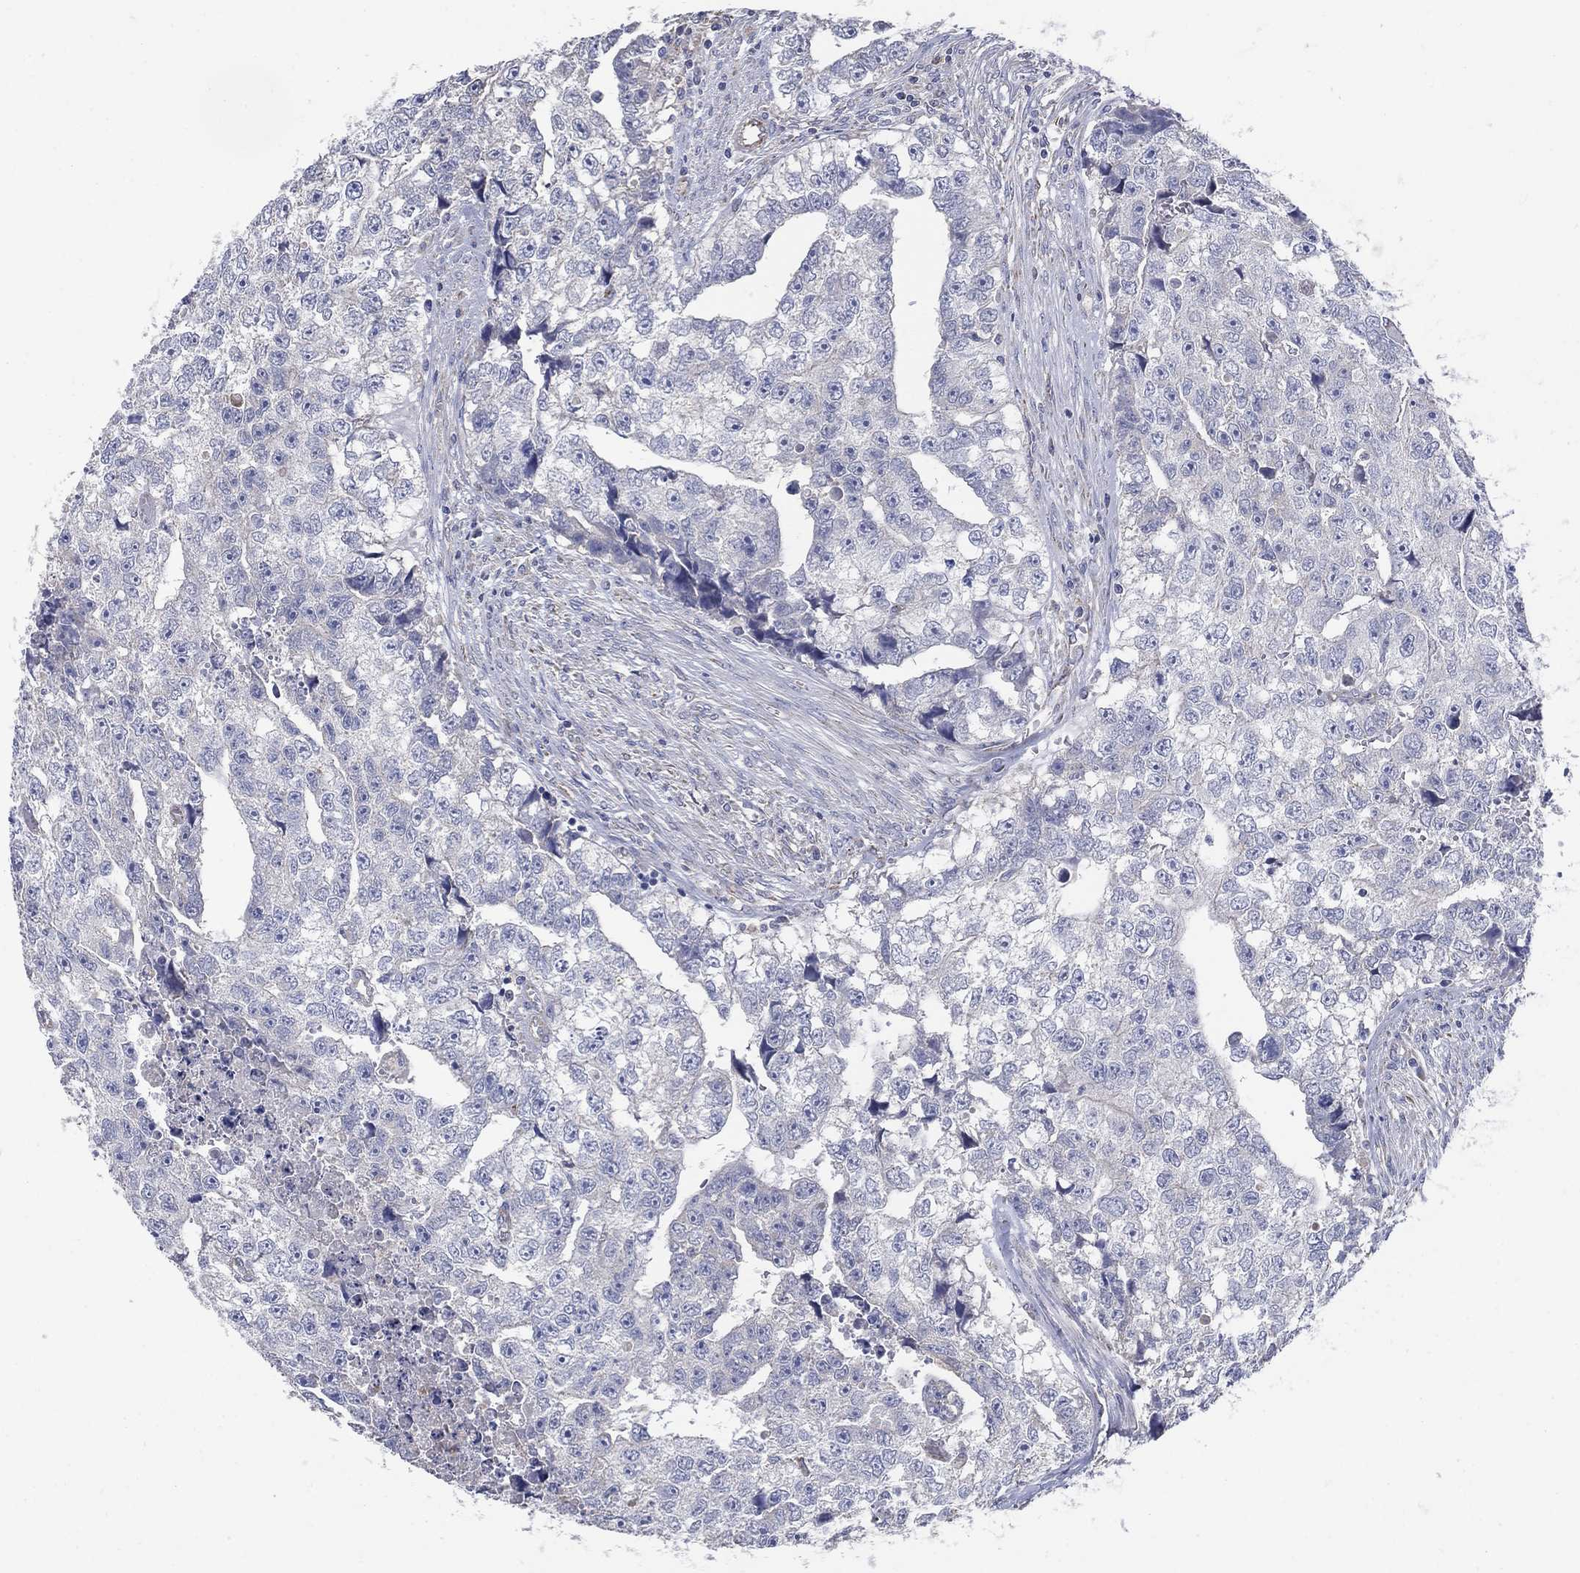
{"staining": {"intensity": "negative", "quantity": "none", "location": "none"}, "tissue": "testis cancer", "cell_type": "Tumor cells", "image_type": "cancer", "snomed": [{"axis": "morphology", "description": "Carcinoma, Embryonal, NOS"}, {"axis": "morphology", "description": "Teratoma, malignant, NOS"}, {"axis": "topography", "description": "Testis"}], "caption": "Histopathology image shows no protein positivity in tumor cells of embryonal carcinoma (testis) tissue.", "gene": "PNPLA2", "patient": {"sex": "male", "age": 44}}